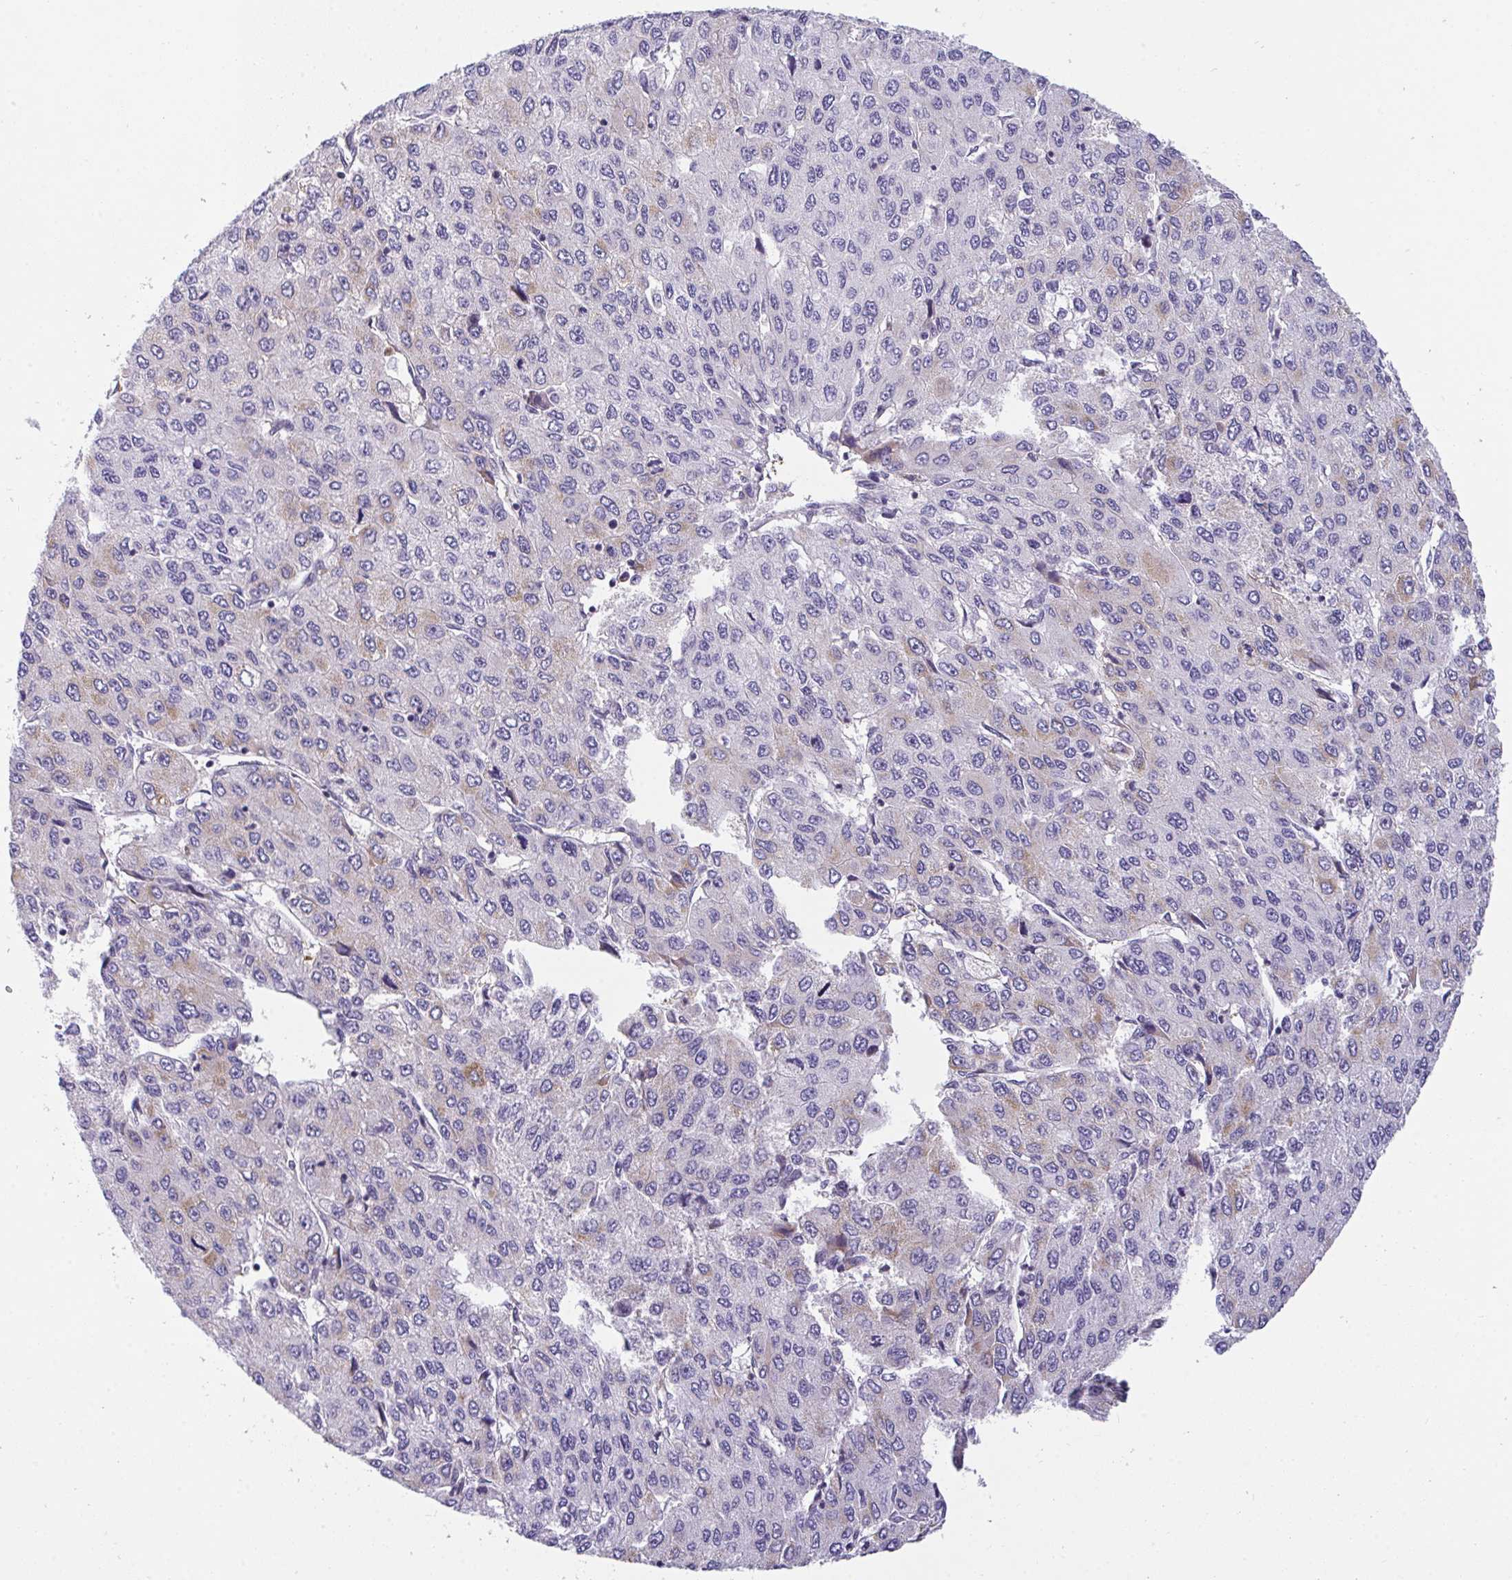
{"staining": {"intensity": "weak", "quantity": "<25%", "location": "cytoplasmic/membranous"}, "tissue": "liver cancer", "cell_type": "Tumor cells", "image_type": "cancer", "snomed": [{"axis": "morphology", "description": "Carcinoma, Hepatocellular, NOS"}, {"axis": "topography", "description": "Liver"}], "caption": "This is an immunohistochemistry photomicrograph of liver hepatocellular carcinoma. There is no expression in tumor cells.", "gene": "SEMA6B", "patient": {"sex": "female", "age": 66}}